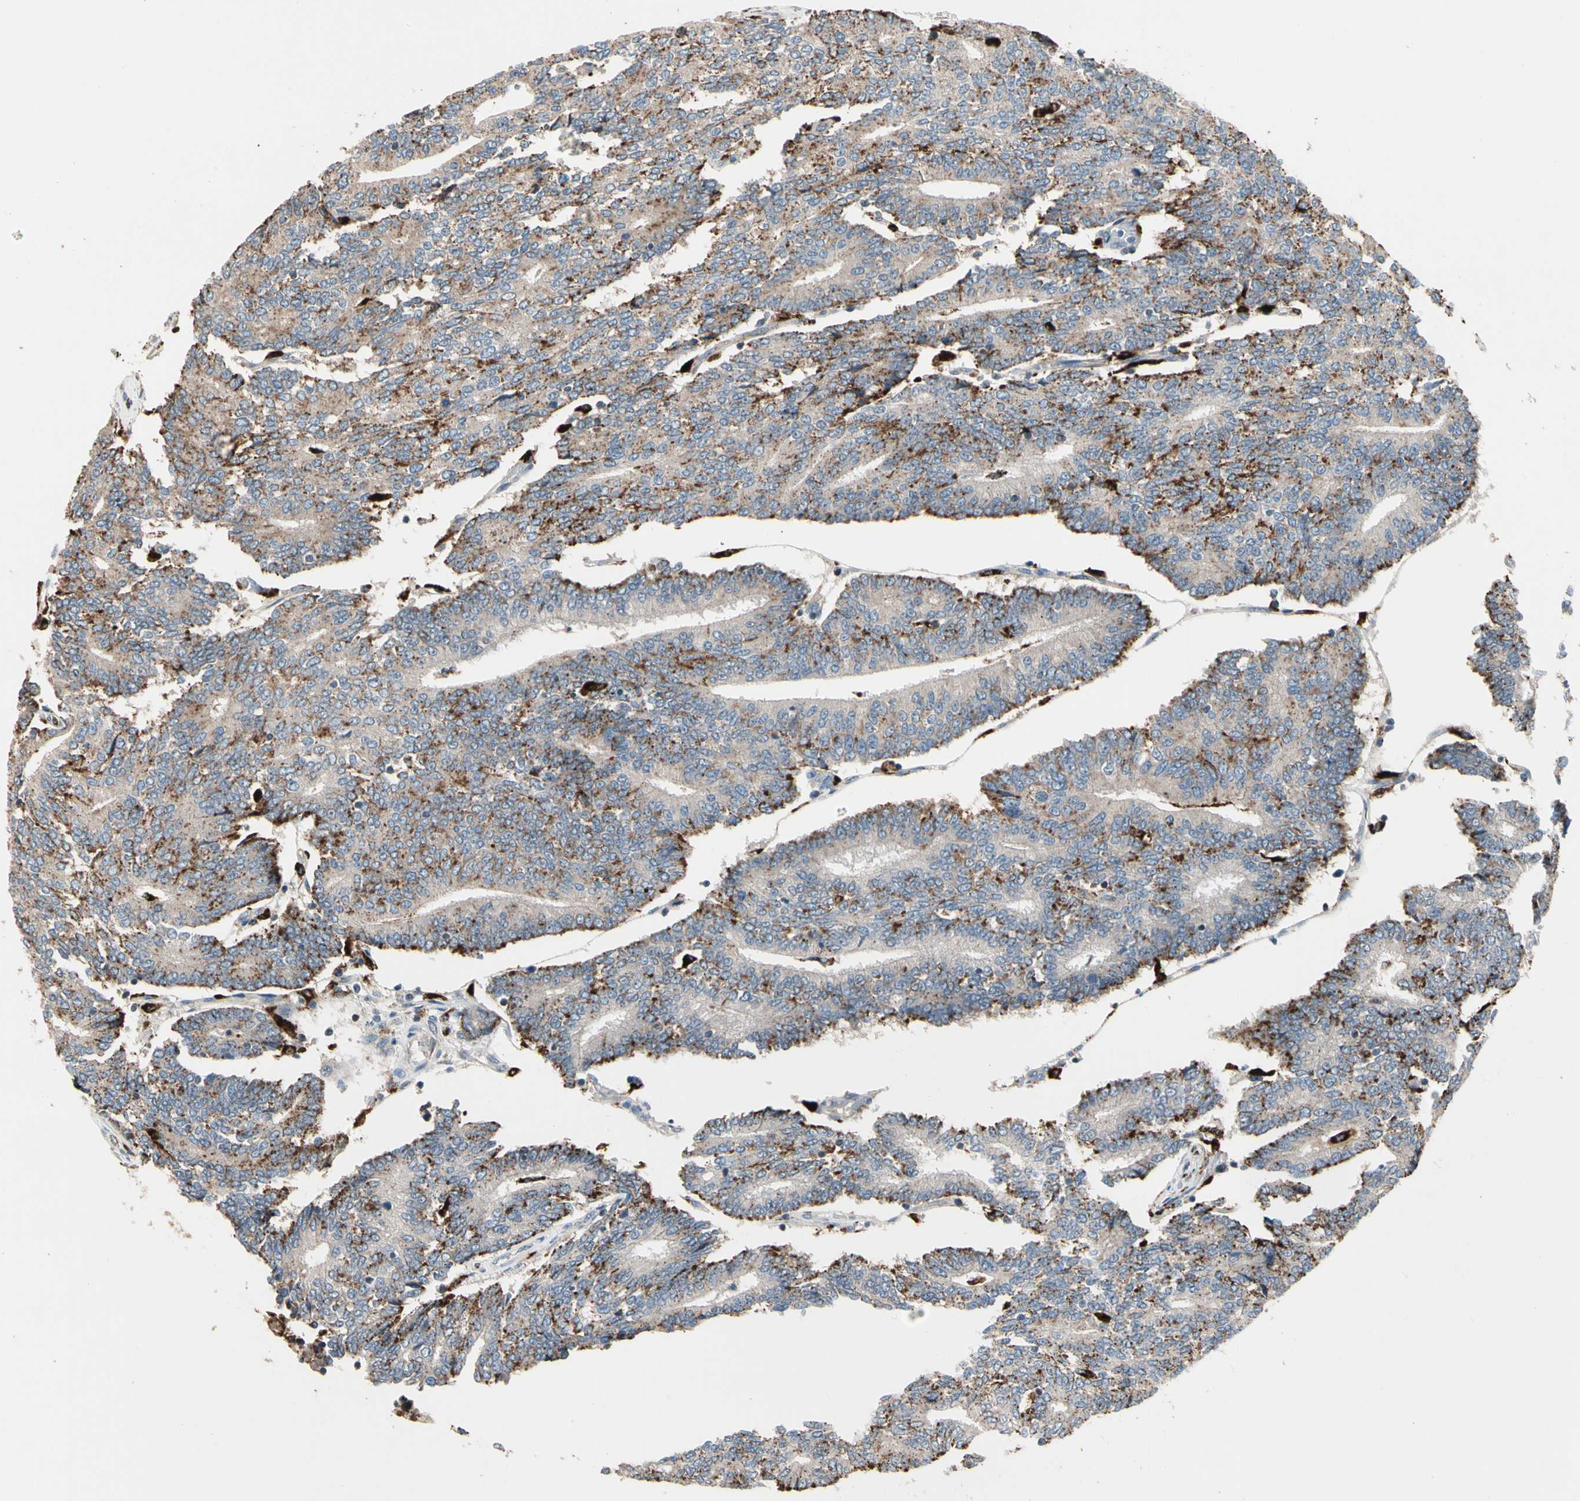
{"staining": {"intensity": "moderate", "quantity": "25%-75%", "location": "cytoplasmic/membranous"}, "tissue": "prostate cancer", "cell_type": "Tumor cells", "image_type": "cancer", "snomed": [{"axis": "morphology", "description": "Adenocarcinoma, High grade"}, {"axis": "topography", "description": "Prostate"}], "caption": "Protein expression analysis of prostate high-grade adenocarcinoma reveals moderate cytoplasmic/membranous expression in about 25%-75% of tumor cells.", "gene": "GM2A", "patient": {"sex": "male", "age": 55}}